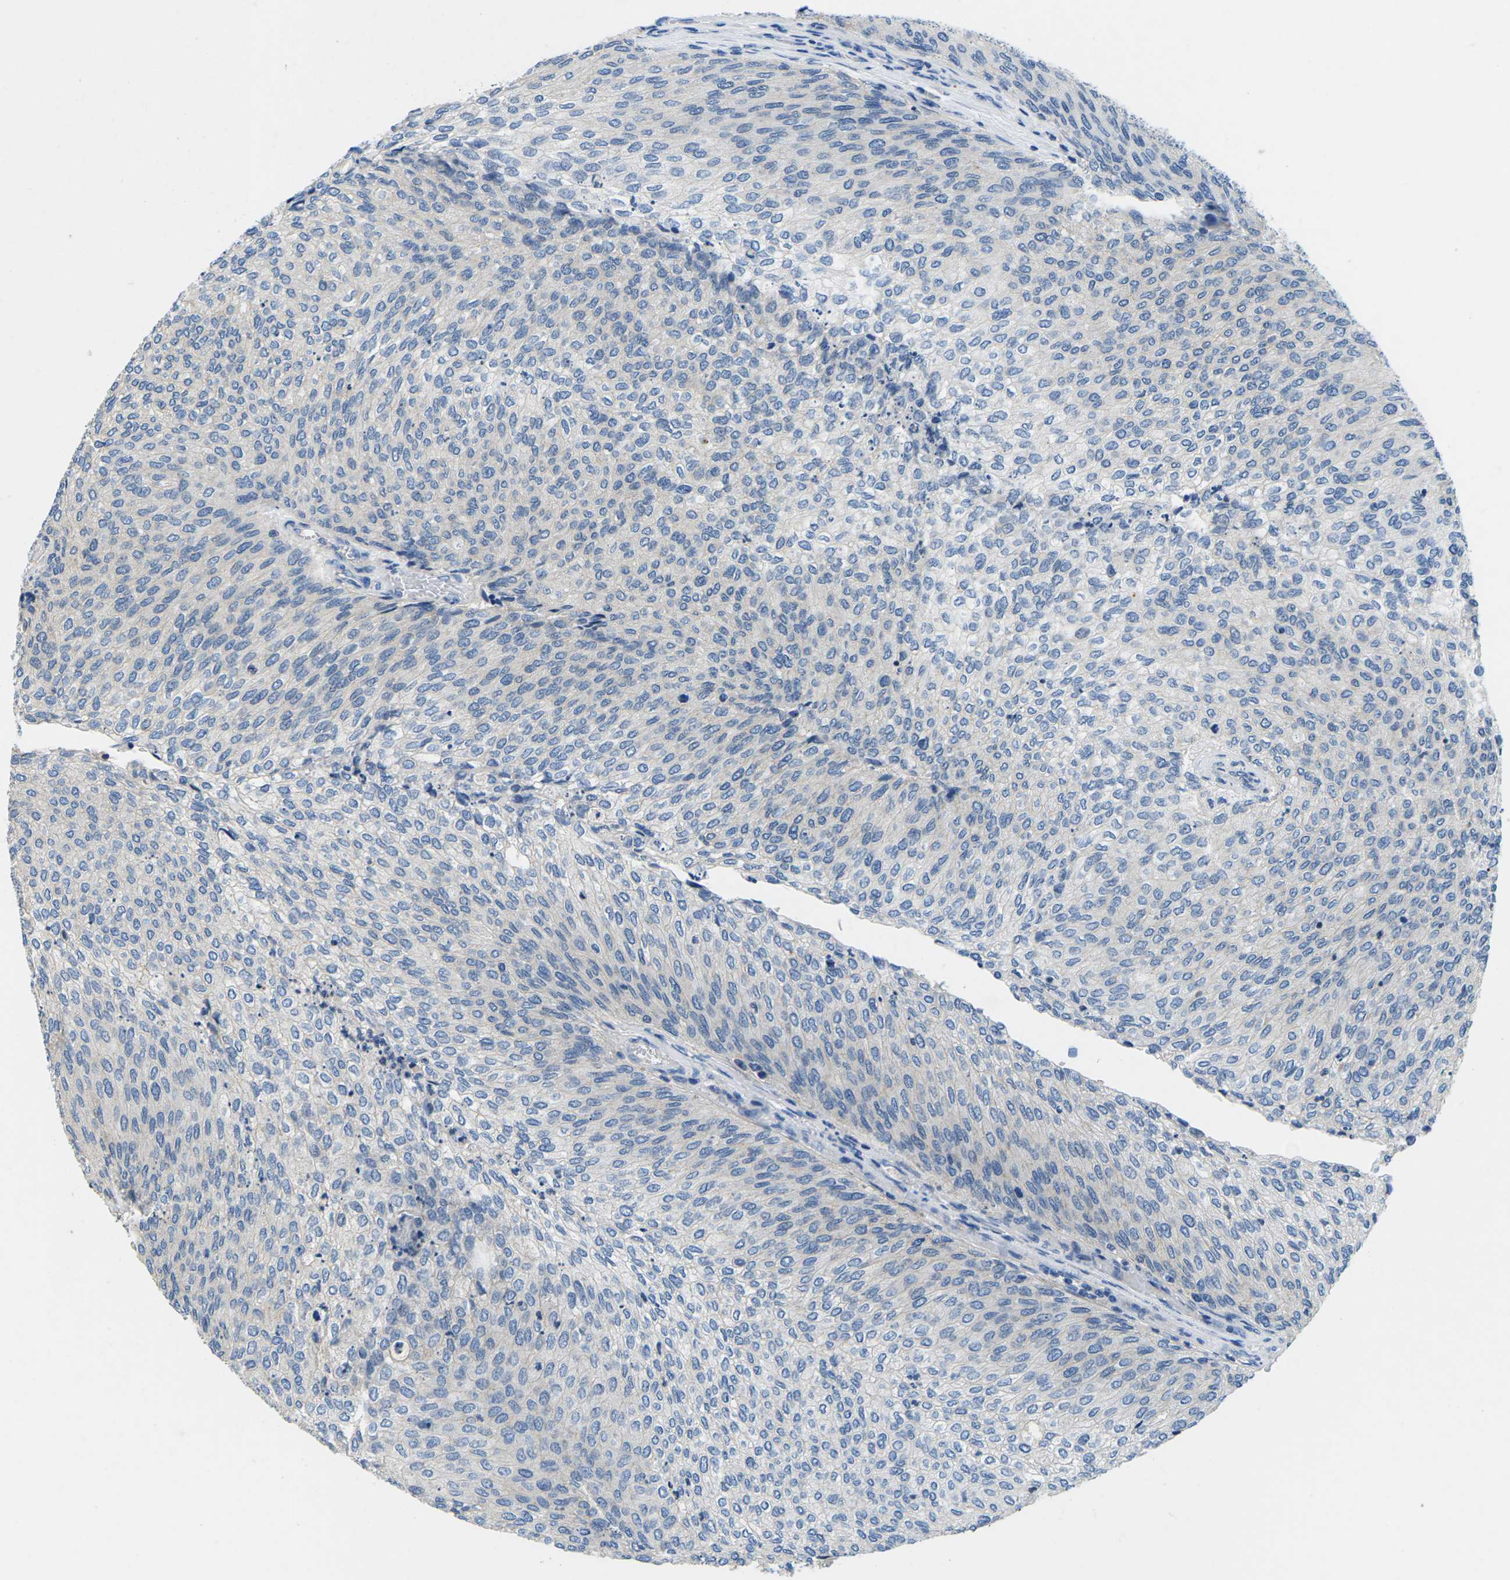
{"staining": {"intensity": "negative", "quantity": "none", "location": "none"}, "tissue": "urothelial cancer", "cell_type": "Tumor cells", "image_type": "cancer", "snomed": [{"axis": "morphology", "description": "Urothelial carcinoma, Low grade"}, {"axis": "topography", "description": "Urinary bladder"}], "caption": "An IHC micrograph of urothelial cancer is shown. There is no staining in tumor cells of urothelial cancer. Brightfield microscopy of immunohistochemistry stained with DAB (brown) and hematoxylin (blue), captured at high magnification.", "gene": "PDCD6IP", "patient": {"sex": "female", "age": 79}}